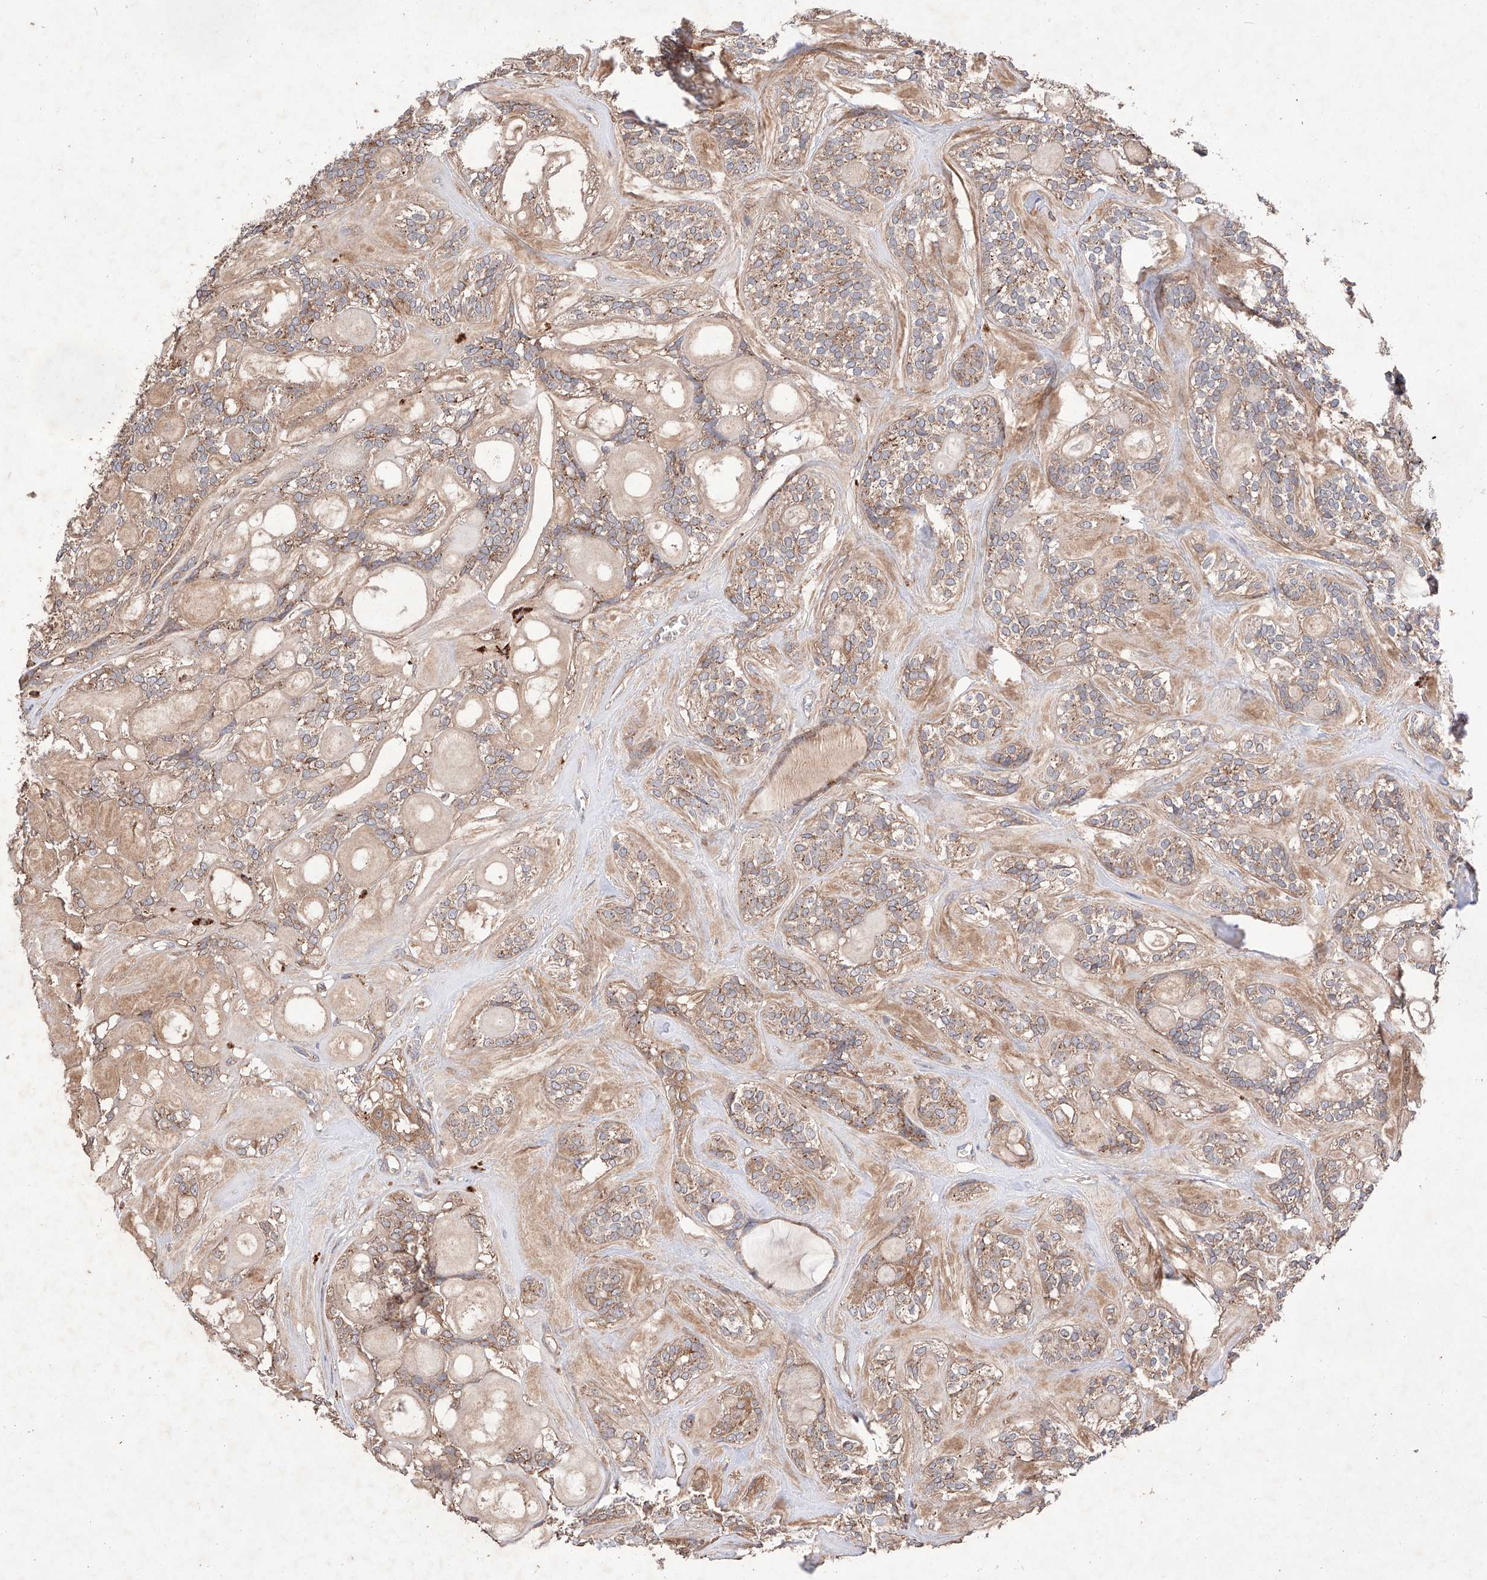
{"staining": {"intensity": "moderate", "quantity": "<25%", "location": "cytoplasmic/membranous"}, "tissue": "head and neck cancer", "cell_type": "Tumor cells", "image_type": "cancer", "snomed": [{"axis": "morphology", "description": "Adenocarcinoma, NOS"}, {"axis": "topography", "description": "Head-Neck"}], "caption": "A high-resolution micrograph shows immunohistochemistry staining of adenocarcinoma (head and neck), which exhibits moderate cytoplasmic/membranous expression in about <25% of tumor cells.", "gene": "C6orf62", "patient": {"sex": "male", "age": 66}}